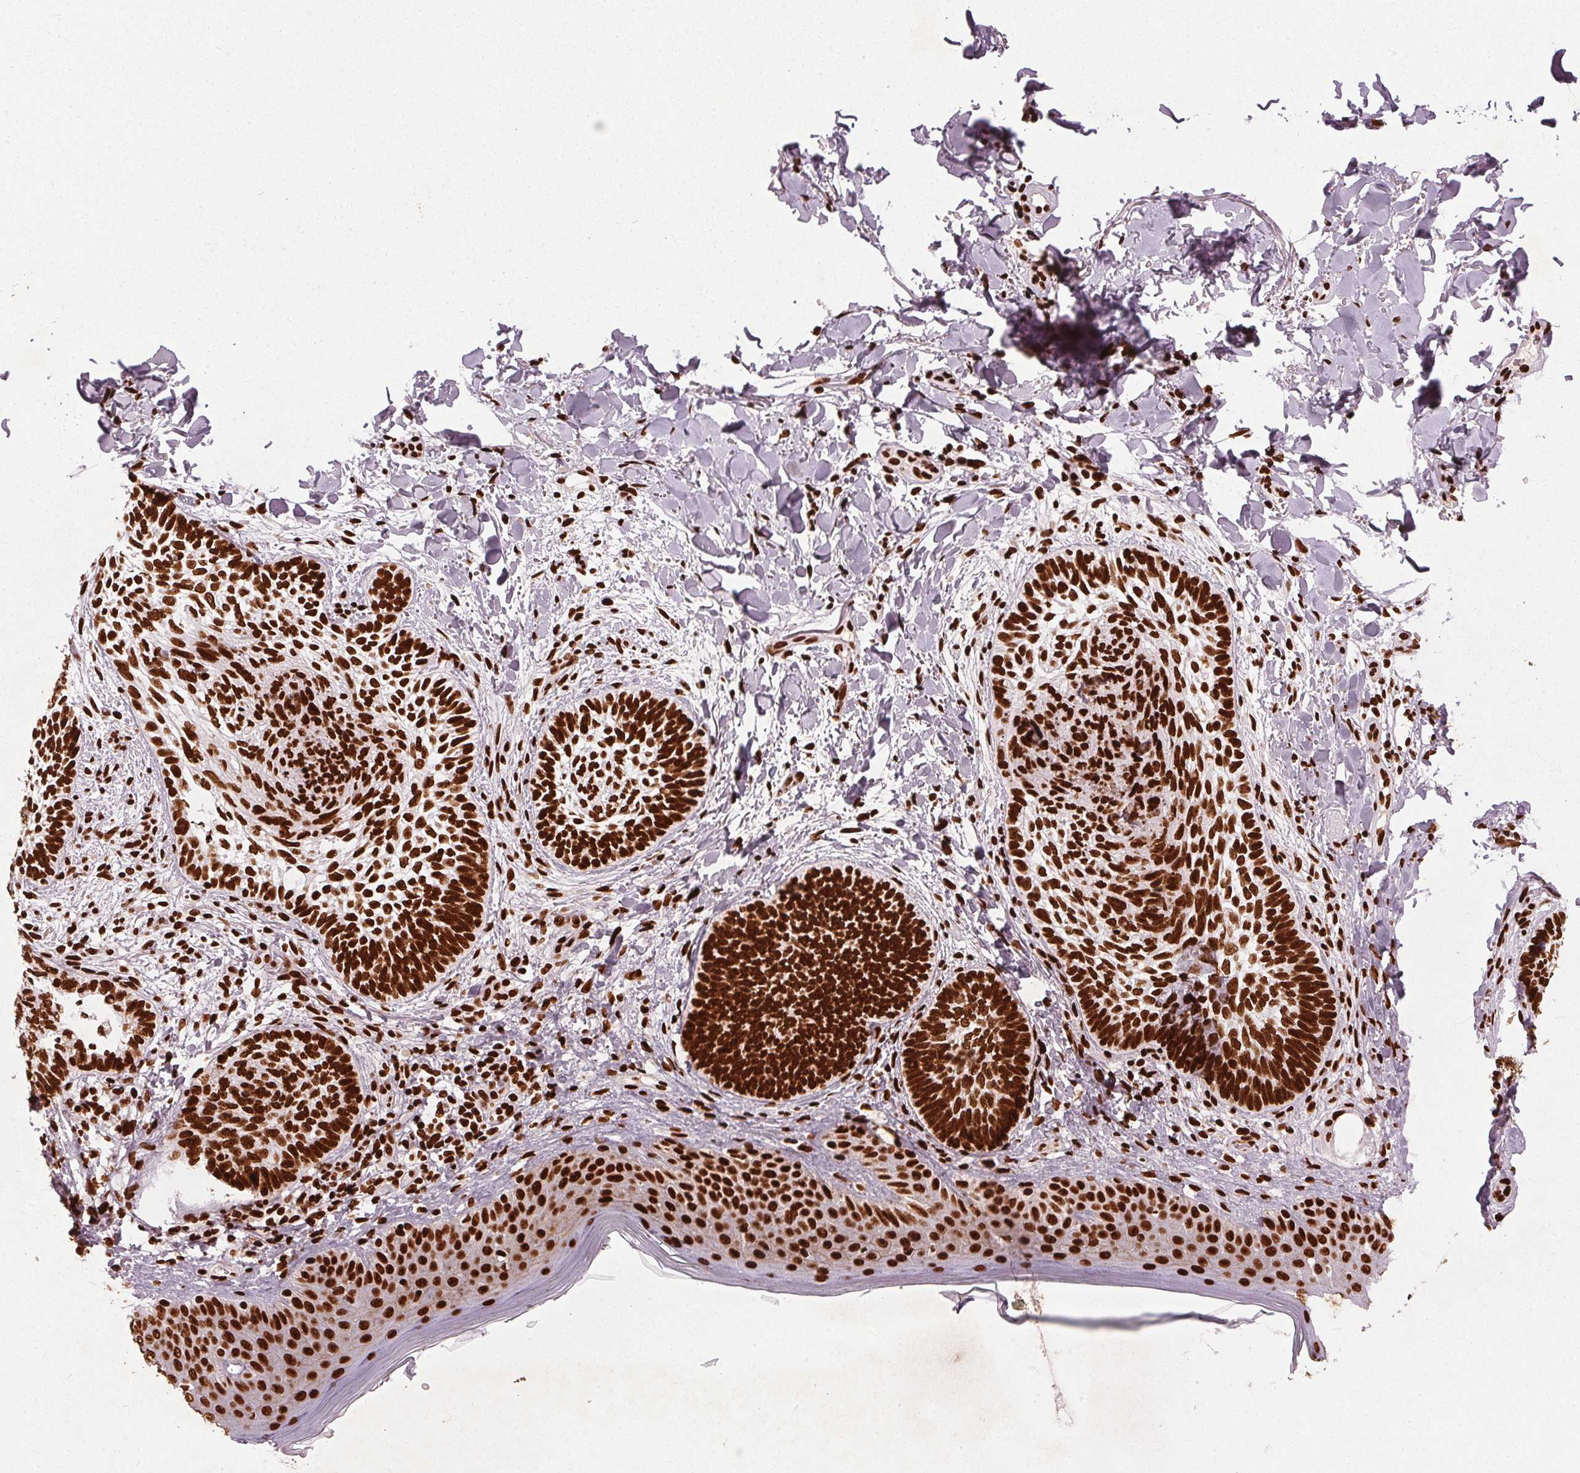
{"staining": {"intensity": "strong", "quantity": ">75%", "location": "nuclear"}, "tissue": "skin cancer", "cell_type": "Tumor cells", "image_type": "cancer", "snomed": [{"axis": "morphology", "description": "Normal tissue, NOS"}, {"axis": "morphology", "description": "Basal cell carcinoma"}, {"axis": "topography", "description": "Skin"}], "caption": "A photomicrograph showing strong nuclear positivity in approximately >75% of tumor cells in basal cell carcinoma (skin), as visualized by brown immunohistochemical staining.", "gene": "BRD4", "patient": {"sex": "male", "age": 46}}